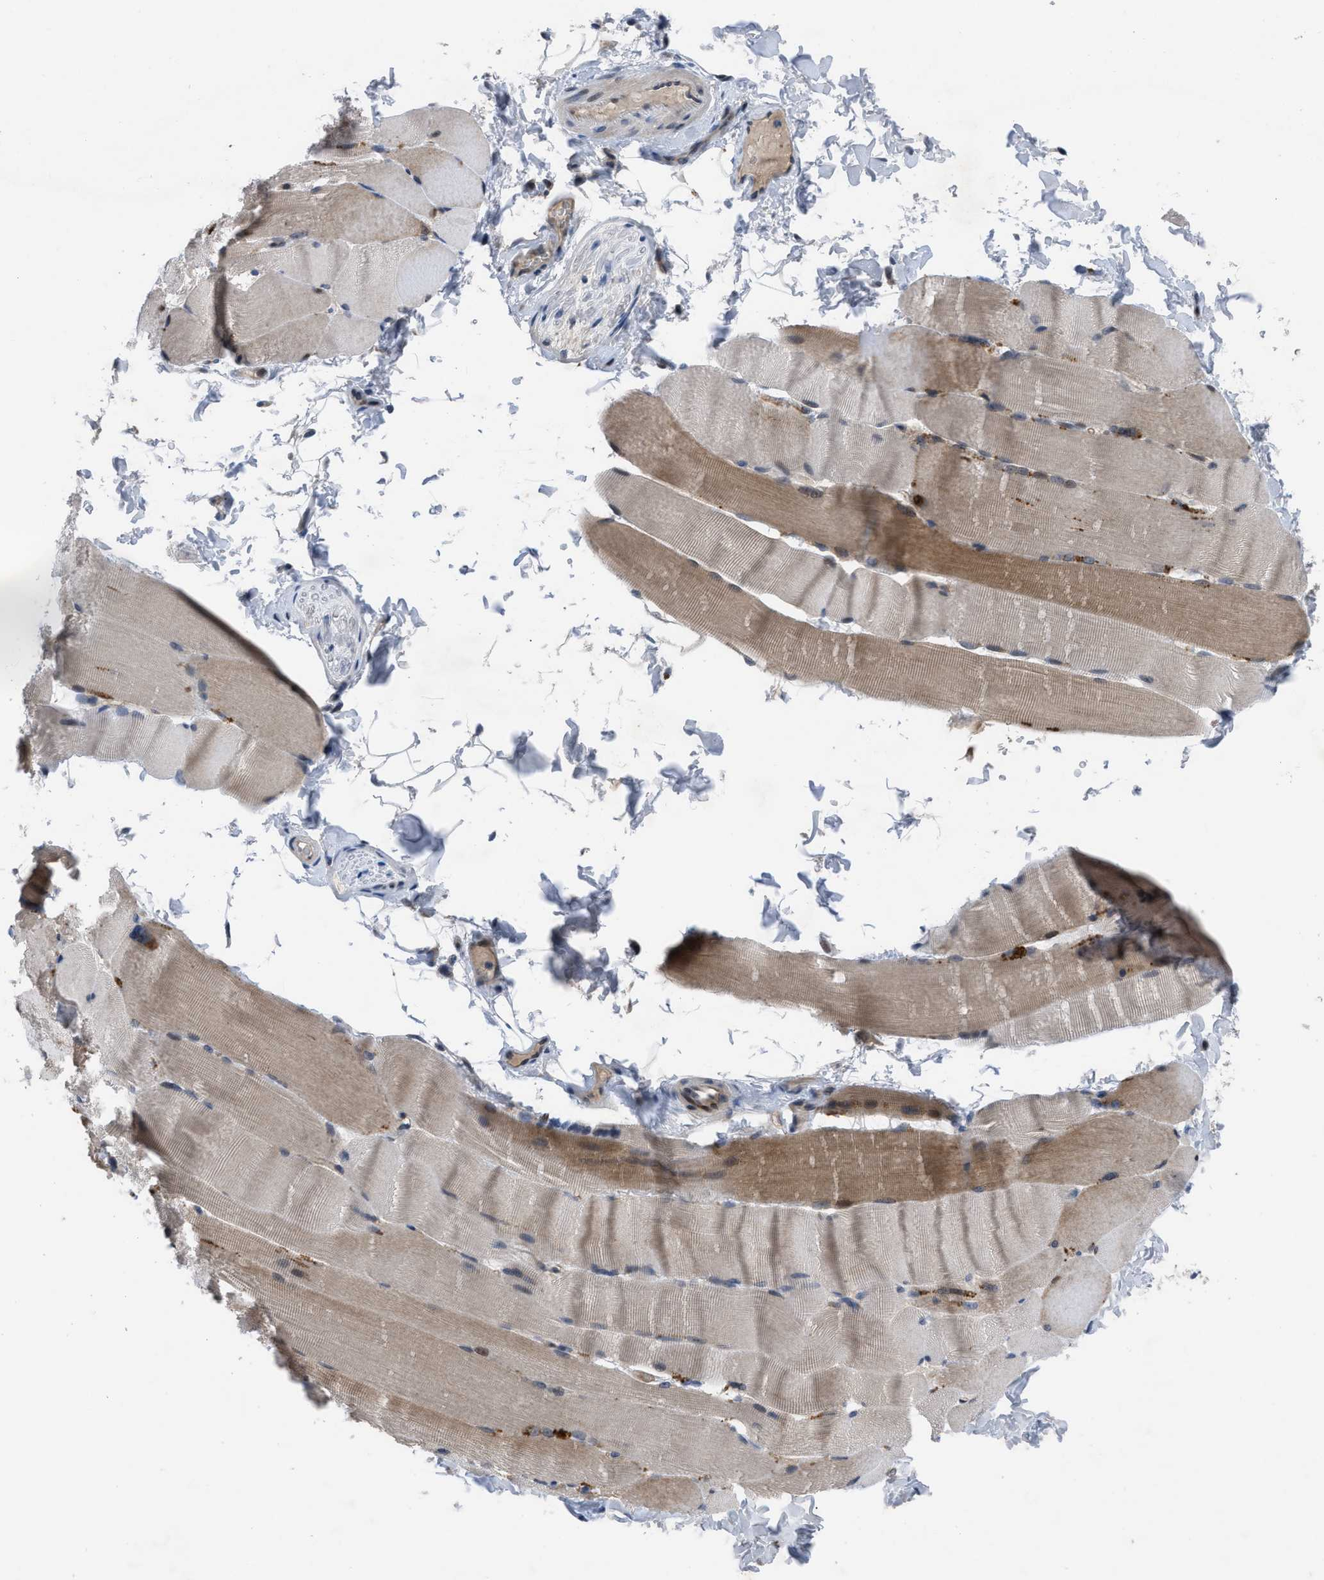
{"staining": {"intensity": "moderate", "quantity": "25%-75%", "location": "cytoplasmic/membranous"}, "tissue": "skeletal muscle", "cell_type": "Myocytes", "image_type": "normal", "snomed": [{"axis": "morphology", "description": "Normal tissue, NOS"}, {"axis": "topography", "description": "Skin"}, {"axis": "topography", "description": "Skeletal muscle"}], "caption": "DAB immunohistochemical staining of normal skeletal muscle demonstrates moderate cytoplasmic/membranous protein staining in approximately 25%-75% of myocytes.", "gene": "IL17RE", "patient": {"sex": "male", "age": 83}}